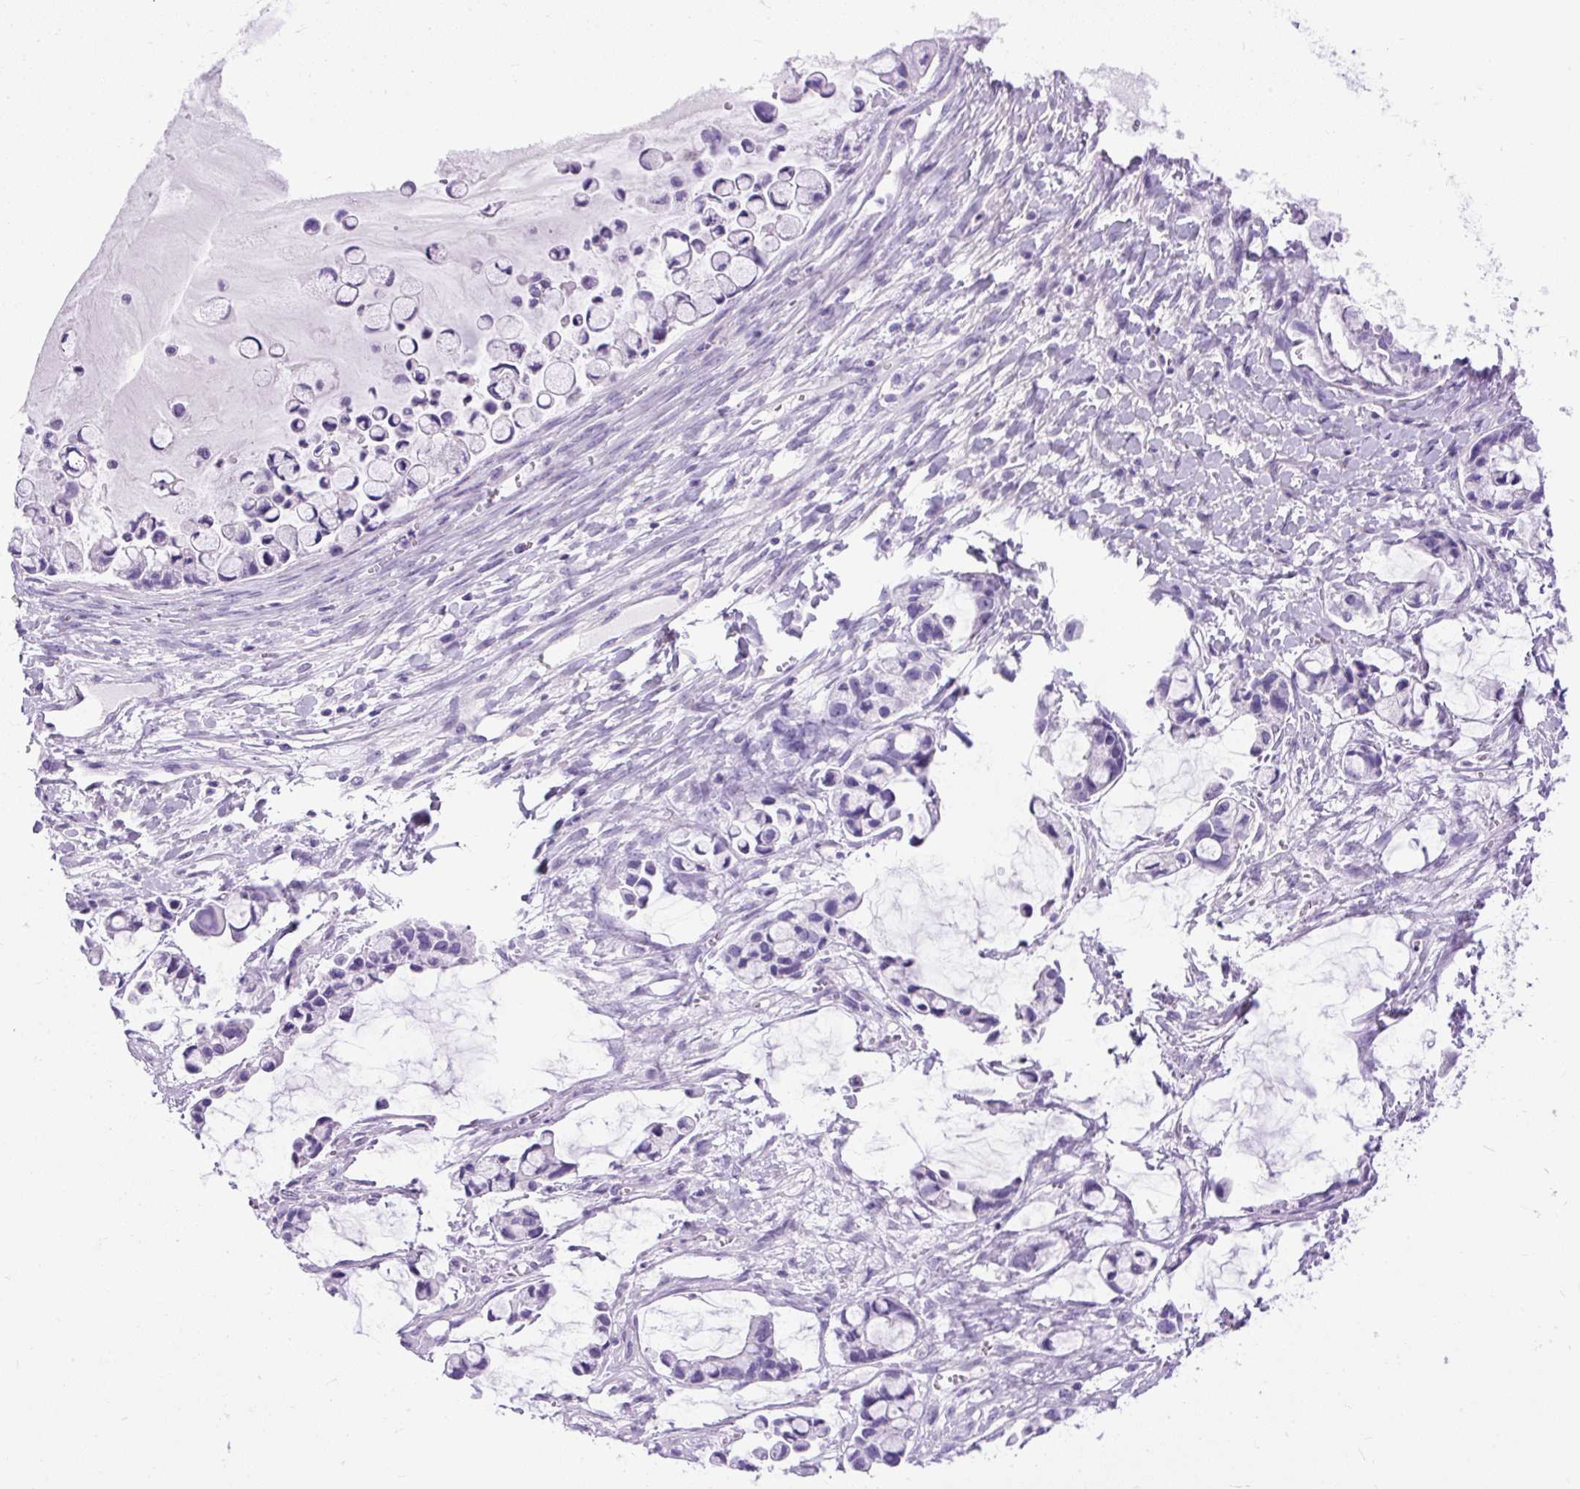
{"staining": {"intensity": "negative", "quantity": "none", "location": "none"}, "tissue": "ovarian cancer", "cell_type": "Tumor cells", "image_type": "cancer", "snomed": [{"axis": "morphology", "description": "Cystadenocarcinoma, mucinous, NOS"}, {"axis": "topography", "description": "Ovary"}], "caption": "A photomicrograph of human mucinous cystadenocarcinoma (ovarian) is negative for staining in tumor cells. (DAB (3,3'-diaminobenzidine) IHC with hematoxylin counter stain).", "gene": "UPP1", "patient": {"sex": "female", "age": 63}}